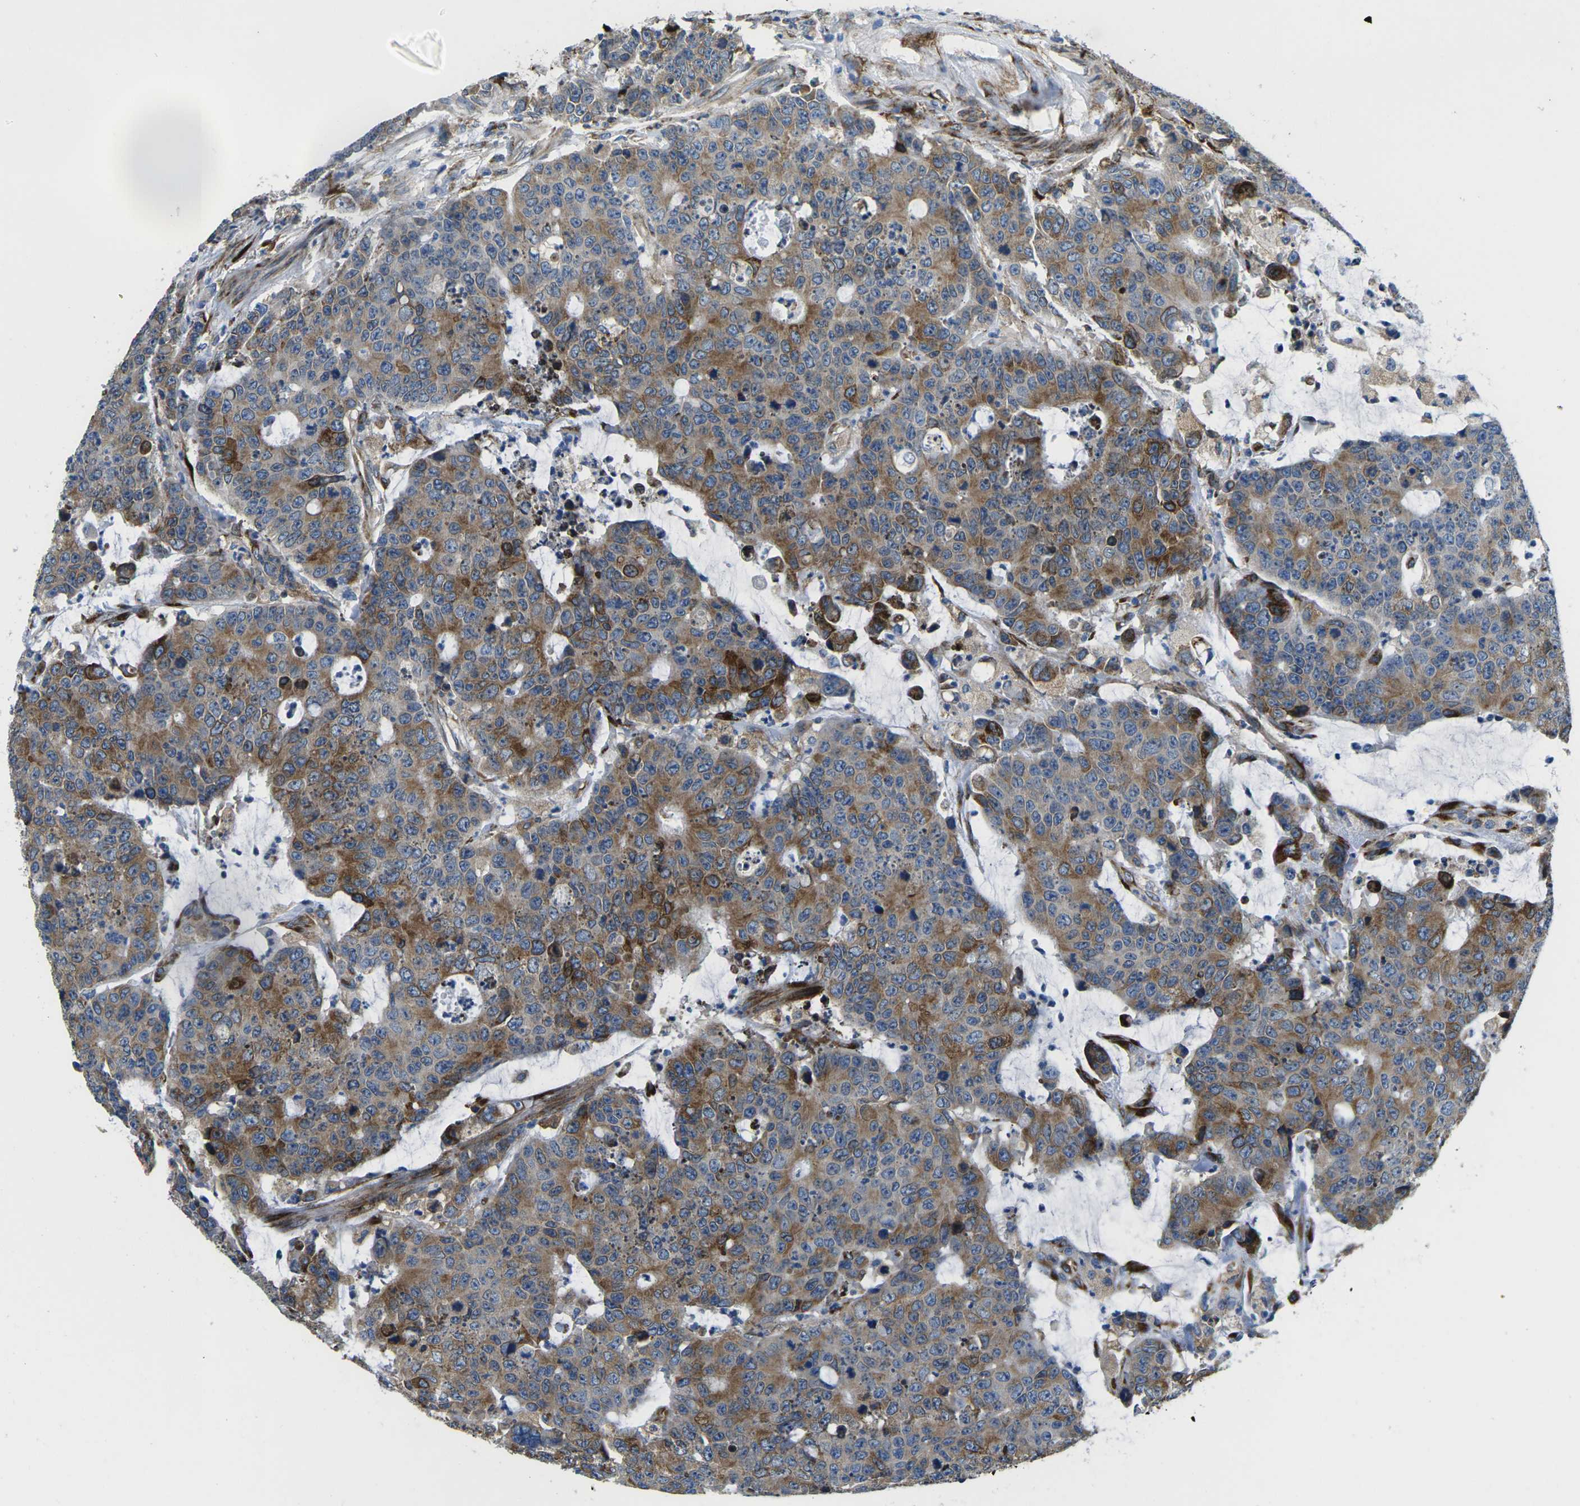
{"staining": {"intensity": "moderate", "quantity": ">75%", "location": "cytoplasmic/membranous"}, "tissue": "colorectal cancer", "cell_type": "Tumor cells", "image_type": "cancer", "snomed": [{"axis": "morphology", "description": "Adenocarcinoma, NOS"}, {"axis": "topography", "description": "Colon"}], "caption": "Moderate cytoplasmic/membranous positivity is seen in approximately >75% of tumor cells in colorectal cancer. The protein is stained brown, and the nuclei are stained in blue (DAB (3,3'-diaminobenzidine) IHC with brightfield microscopy, high magnification).", "gene": "PDZD8", "patient": {"sex": "female", "age": 86}}